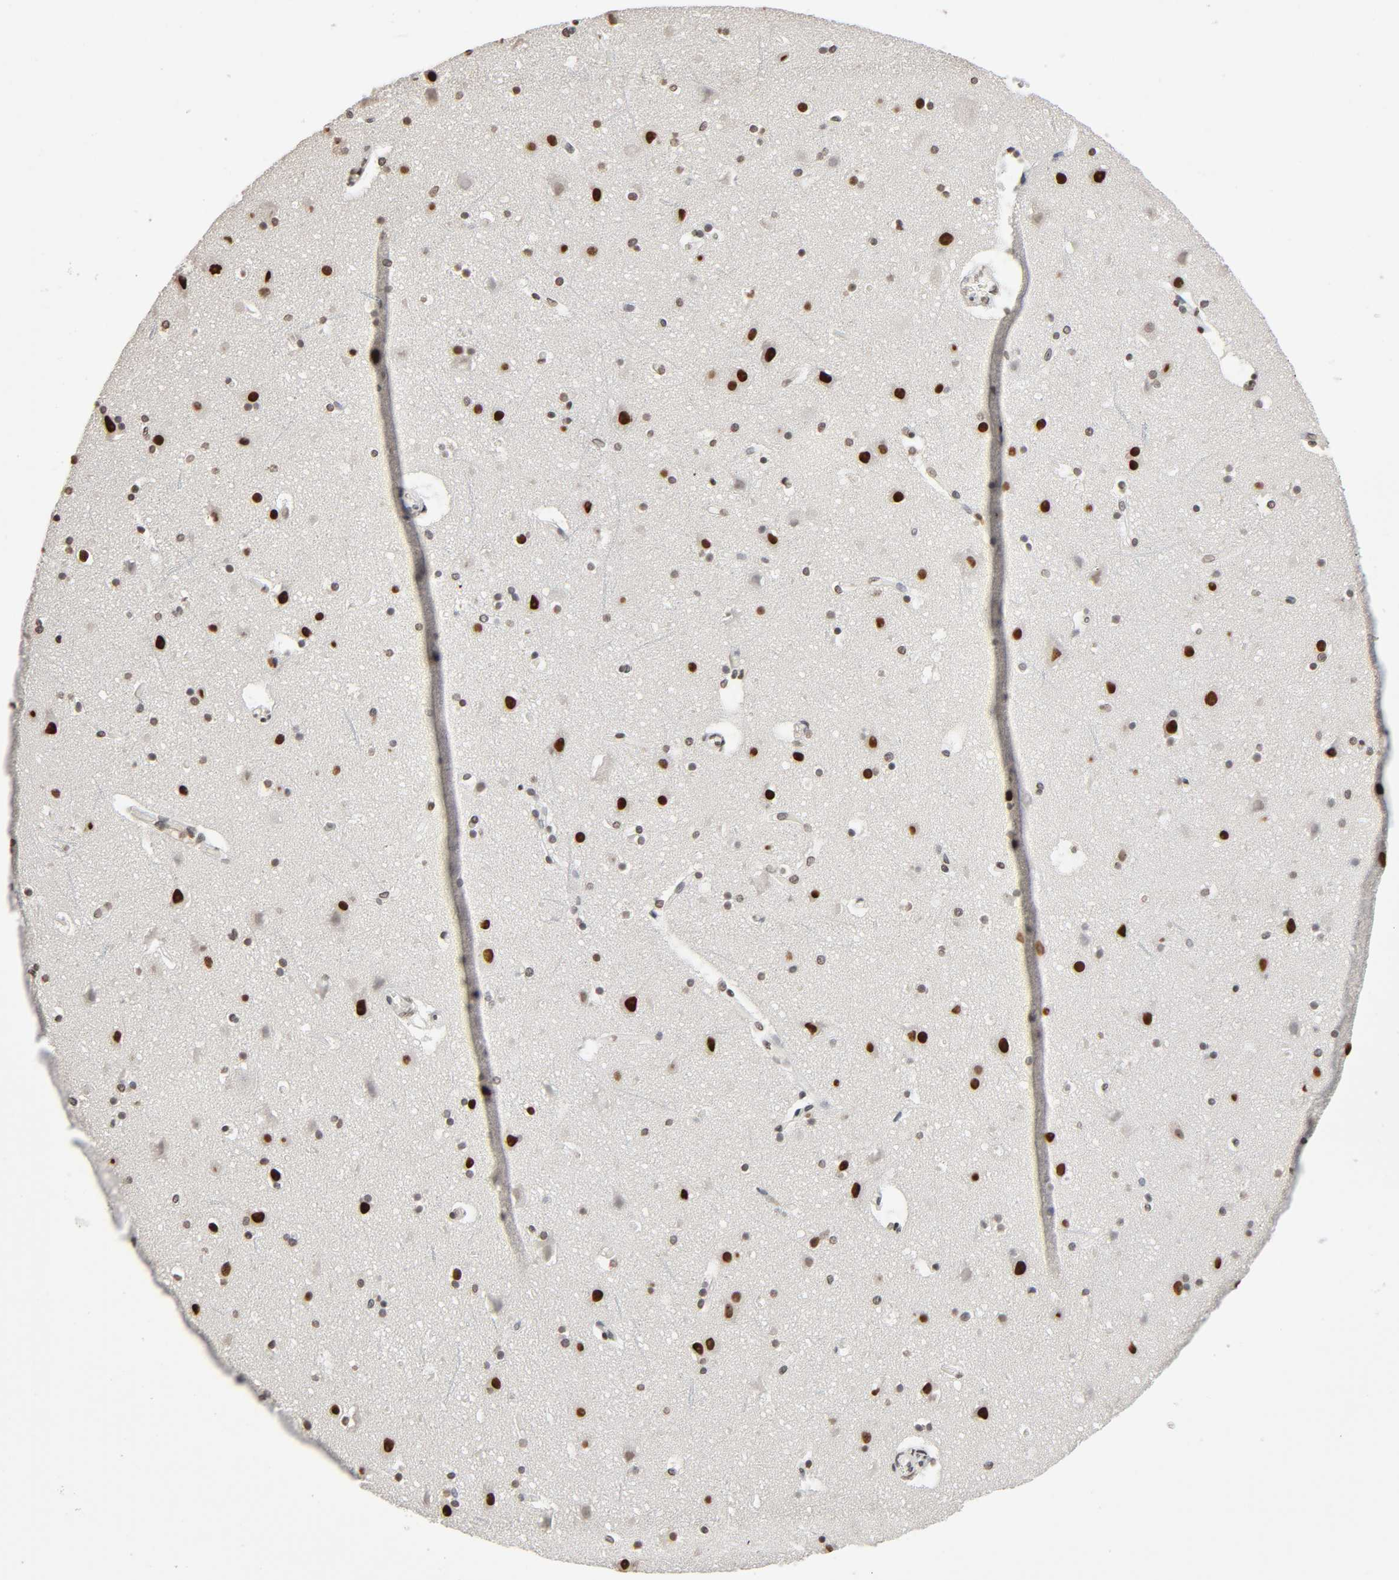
{"staining": {"intensity": "negative", "quantity": "none", "location": "none"}, "tissue": "cerebral cortex", "cell_type": "Endothelial cells", "image_type": "normal", "snomed": [{"axis": "morphology", "description": "Normal tissue, NOS"}, {"axis": "topography", "description": "Cerebral cortex"}], "caption": "IHC of normal cerebral cortex reveals no staining in endothelial cells.", "gene": "STK4", "patient": {"sex": "male", "age": 45}}